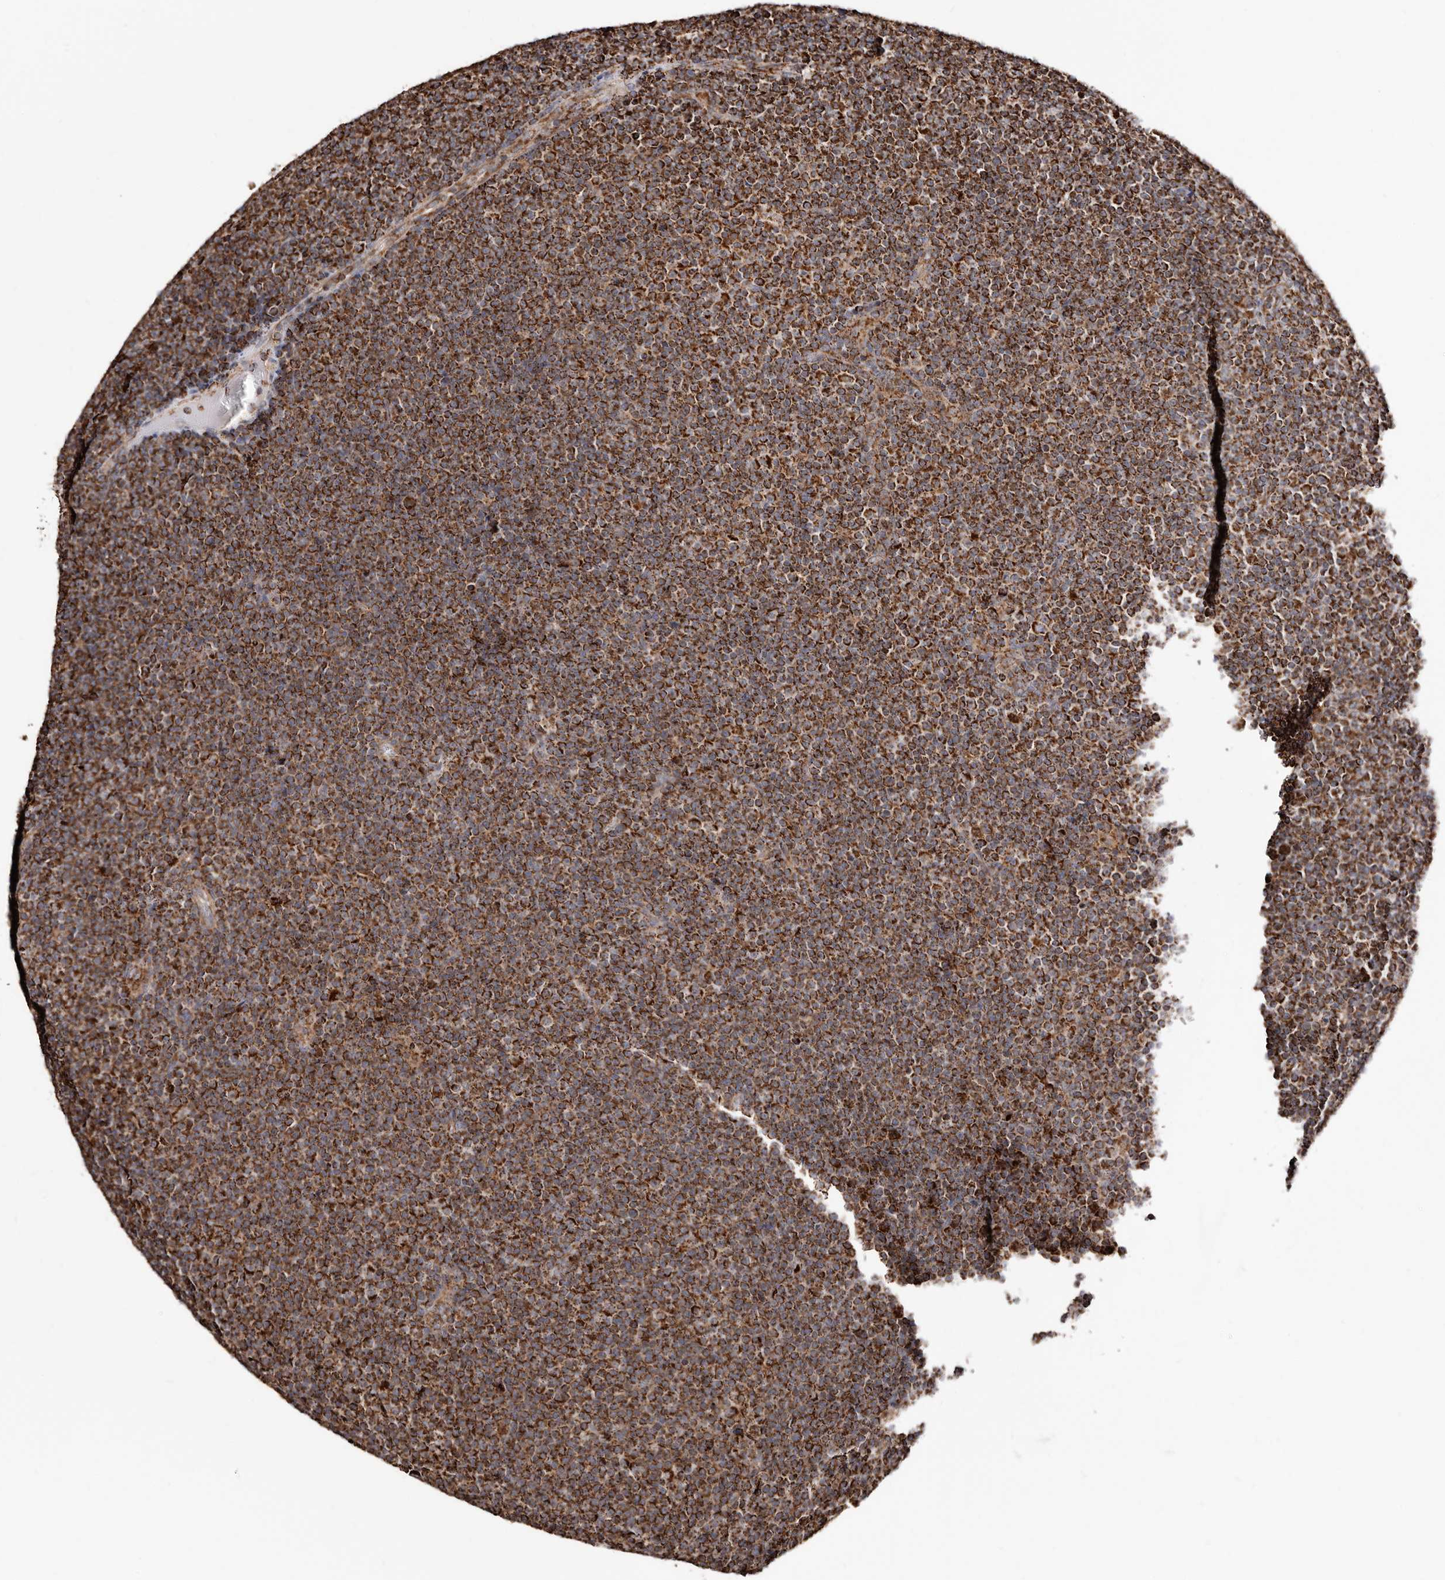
{"staining": {"intensity": "strong", "quantity": ">75%", "location": "cytoplasmic/membranous"}, "tissue": "lymphoma", "cell_type": "Tumor cells", "image_type": "cancer", "snomed": [{"axis": "morphology", "description": "Malignant lymphoma, non-Hodgkin's type, Low grade"}, {"axis": "topography", "description": "Lymph node"}], "caption": "Lymphoma stained with immunohistochemistry shows strong cytoplasmic/membranous expression in about >75% of tumor cells.", "gene": "PRKACB", "patient": {"sex": "female", "age": 67}}